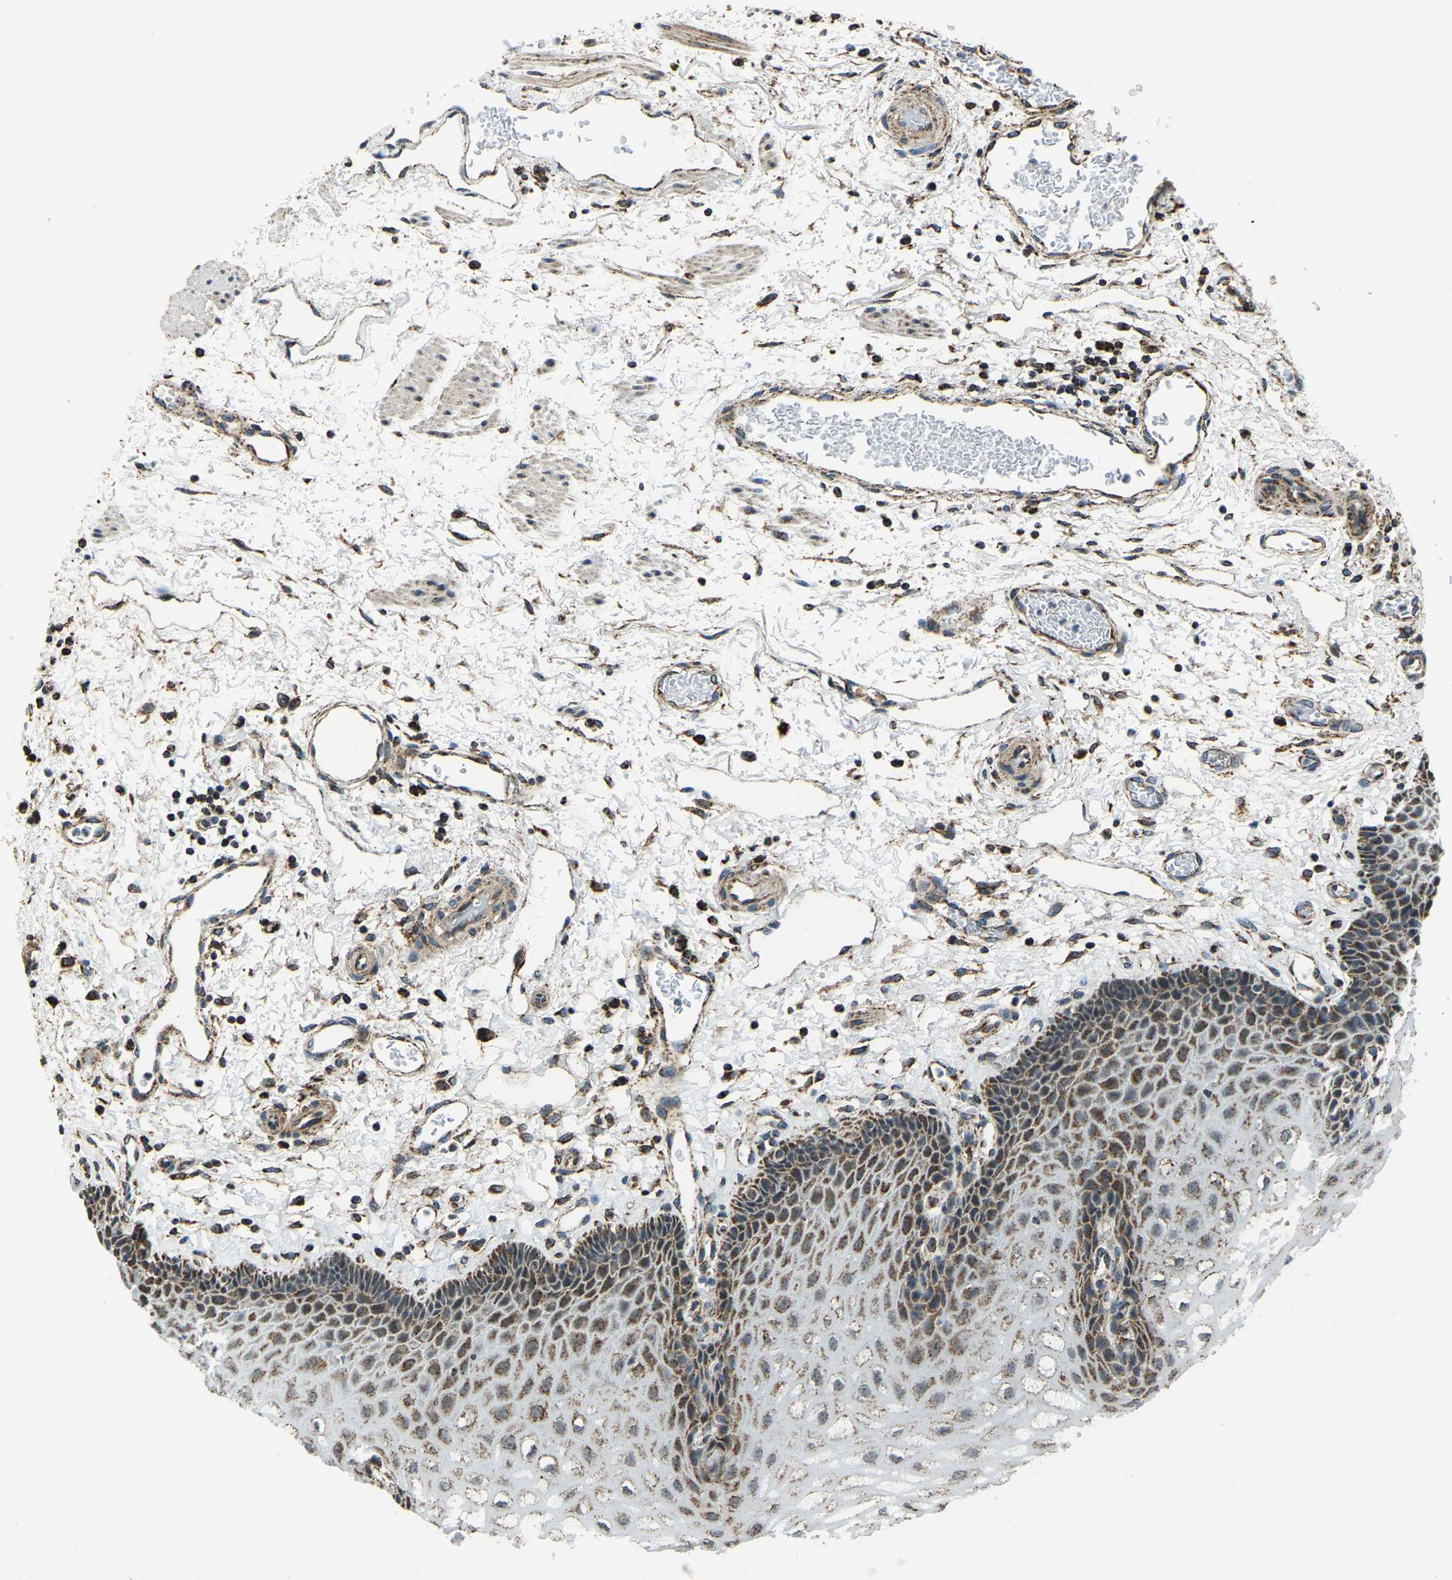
{"staining": {"intensity": "strong", "quantity": "25%-75%", "location": "cytoplasmic/membranous"}, "tissue": "esophagus", "cell_type": "Squamous epithelial cells", "image_type": "normal", "snomed": [{"axis": "morphology", "description": "Normal tissue, NOS"}, {"axis": "topography", "description": "Esophagus"}], "caption": "The micrograph reveals a brown stain indicating the presence of a protein in the cytoplasmic/membranous of squamous epithelial cells in esophagus. (IHC, brightfield microscopy, high magnification).", "gene": "RBM33", "patient": {"sex": "male", "age": 54}}